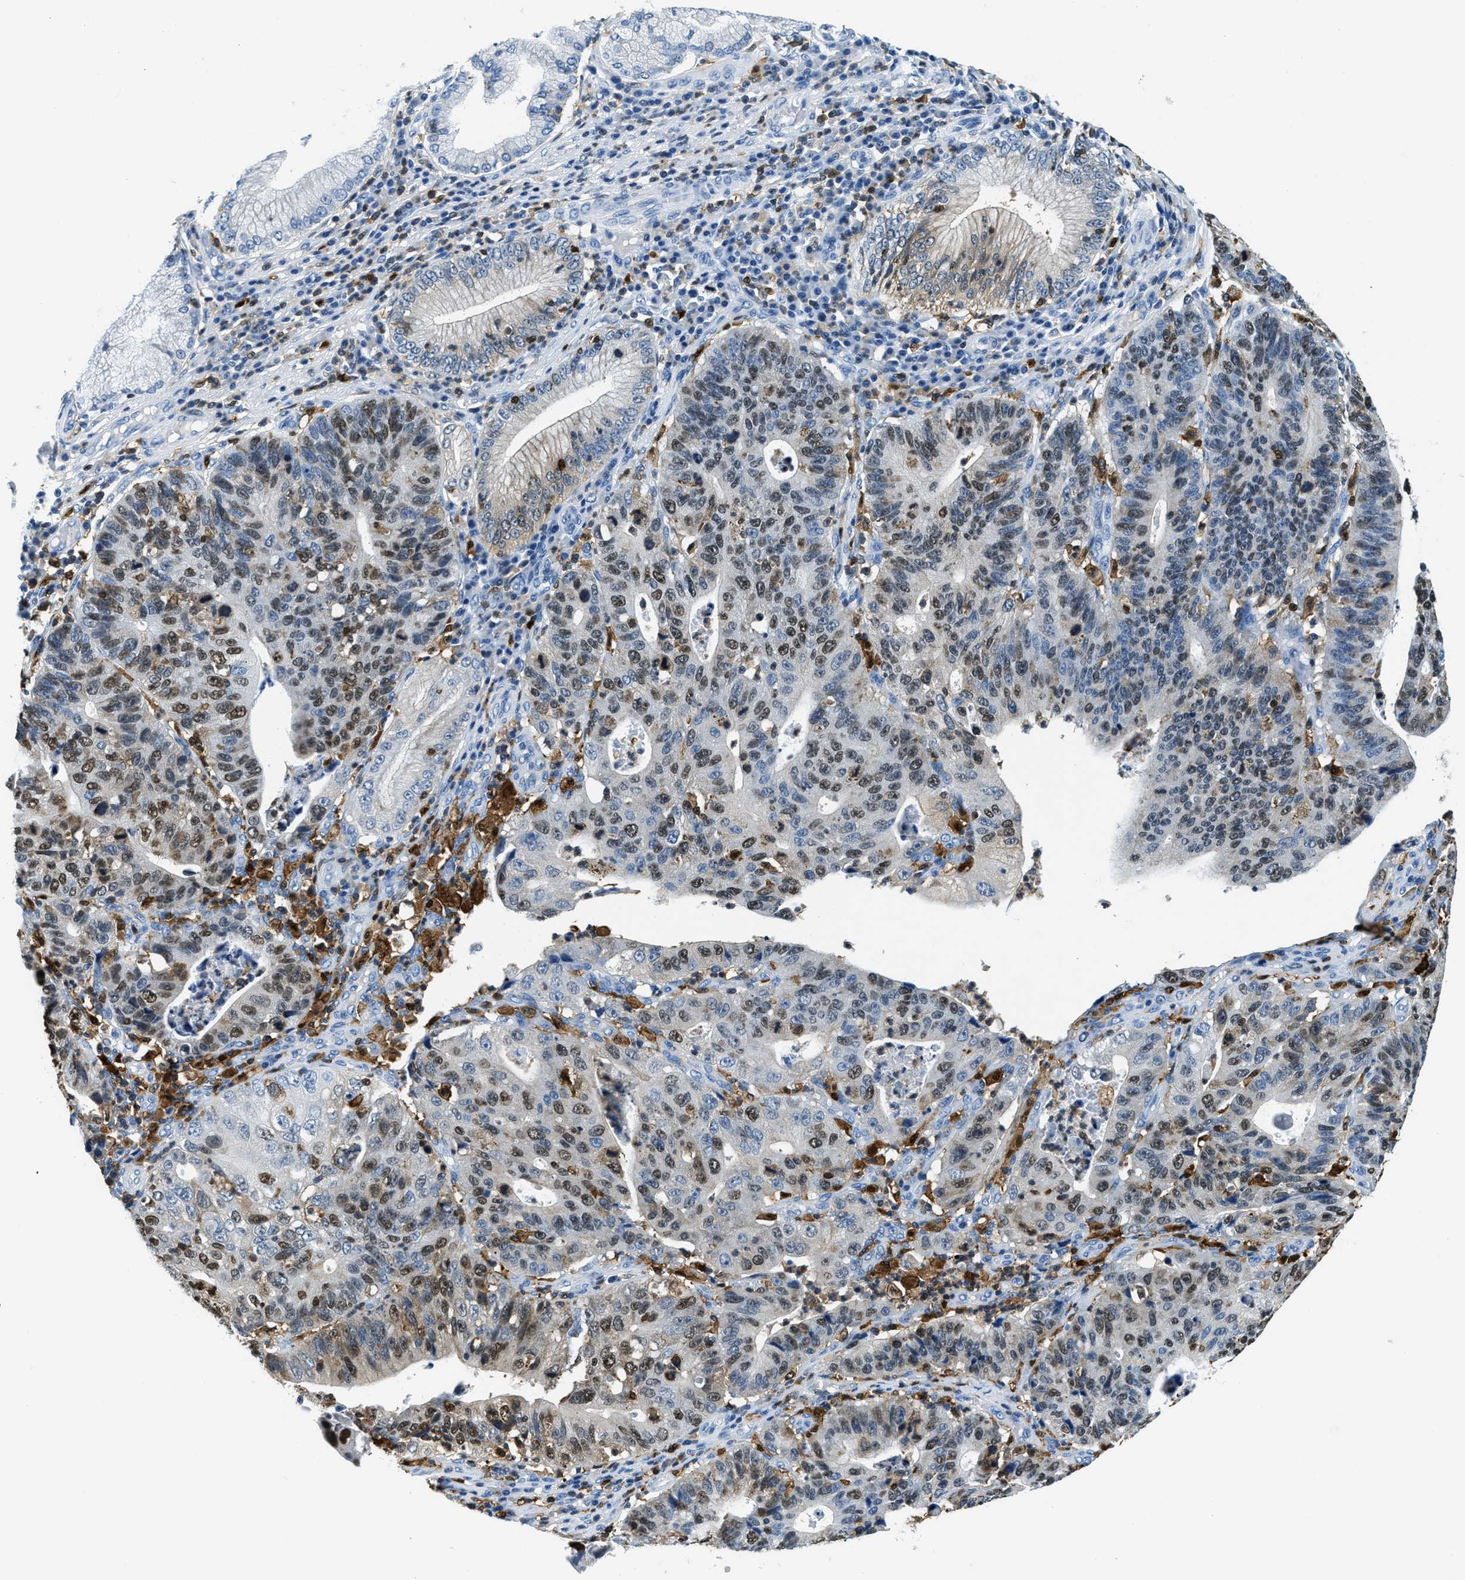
{"staining": {"intensity": "moderate", "quantity": "25%-75%", "location": "nuclear"}, "tissue": "stomach cancer", "cell_type": "Tumor cells", "image_type": "cancer", "snomed": [{"axis": "morphology", "description": "Adenocarcinoma, NOS"}, {"axis": "topography", "description": "Stomach"}], "caption": "IHC micrograph of stomach cancer stained for a protein (brown), which shows medium levels of moderate nuclear positivity in approximately 25%-75% of tumor cells.", "gene": "CAPG", "patient": {"sex": "male", "age": 59}}